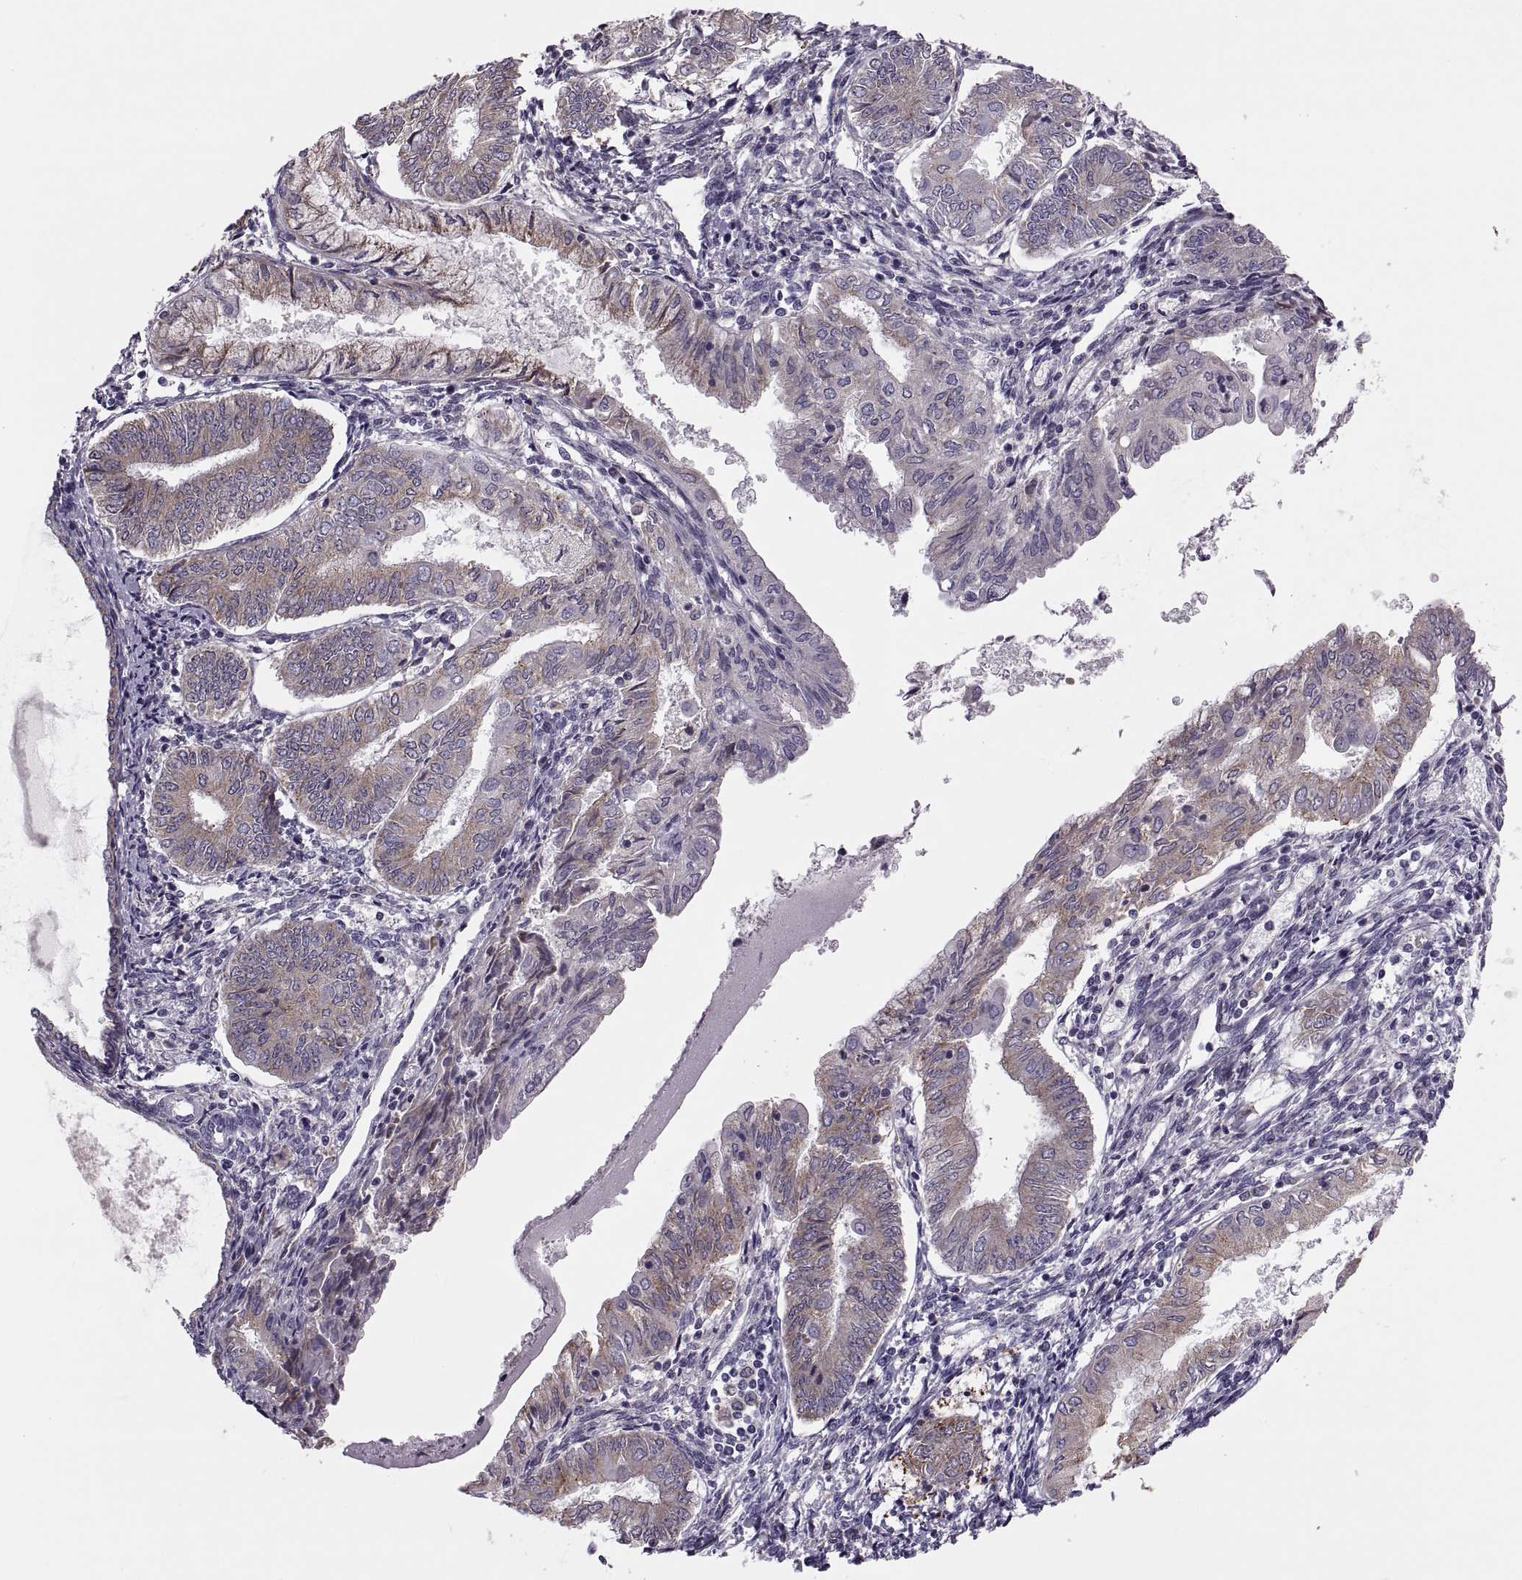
{"staining": {"intensity": "moderate", "quantity": "25%-75%", "location": "cytoplasmic/membranous"}, "tissue": "endometrial cancer", "cell_type": "Tumor cells", "image_type": "cancer", "snomed": [{"axis": "morphology", "description": "Adenocarcinoma, NOS"}, {"axis": "topography", "description": "Endometrium"}], "caption": "Tumor cells exhibit medium levels of moderate cytoplasmic/membranous expression in approximately 25%-75% of cells in human adenocarcinoma (endometrial).", "gene": "LETM2", "patient": {"sex": "female", "age": 68}}